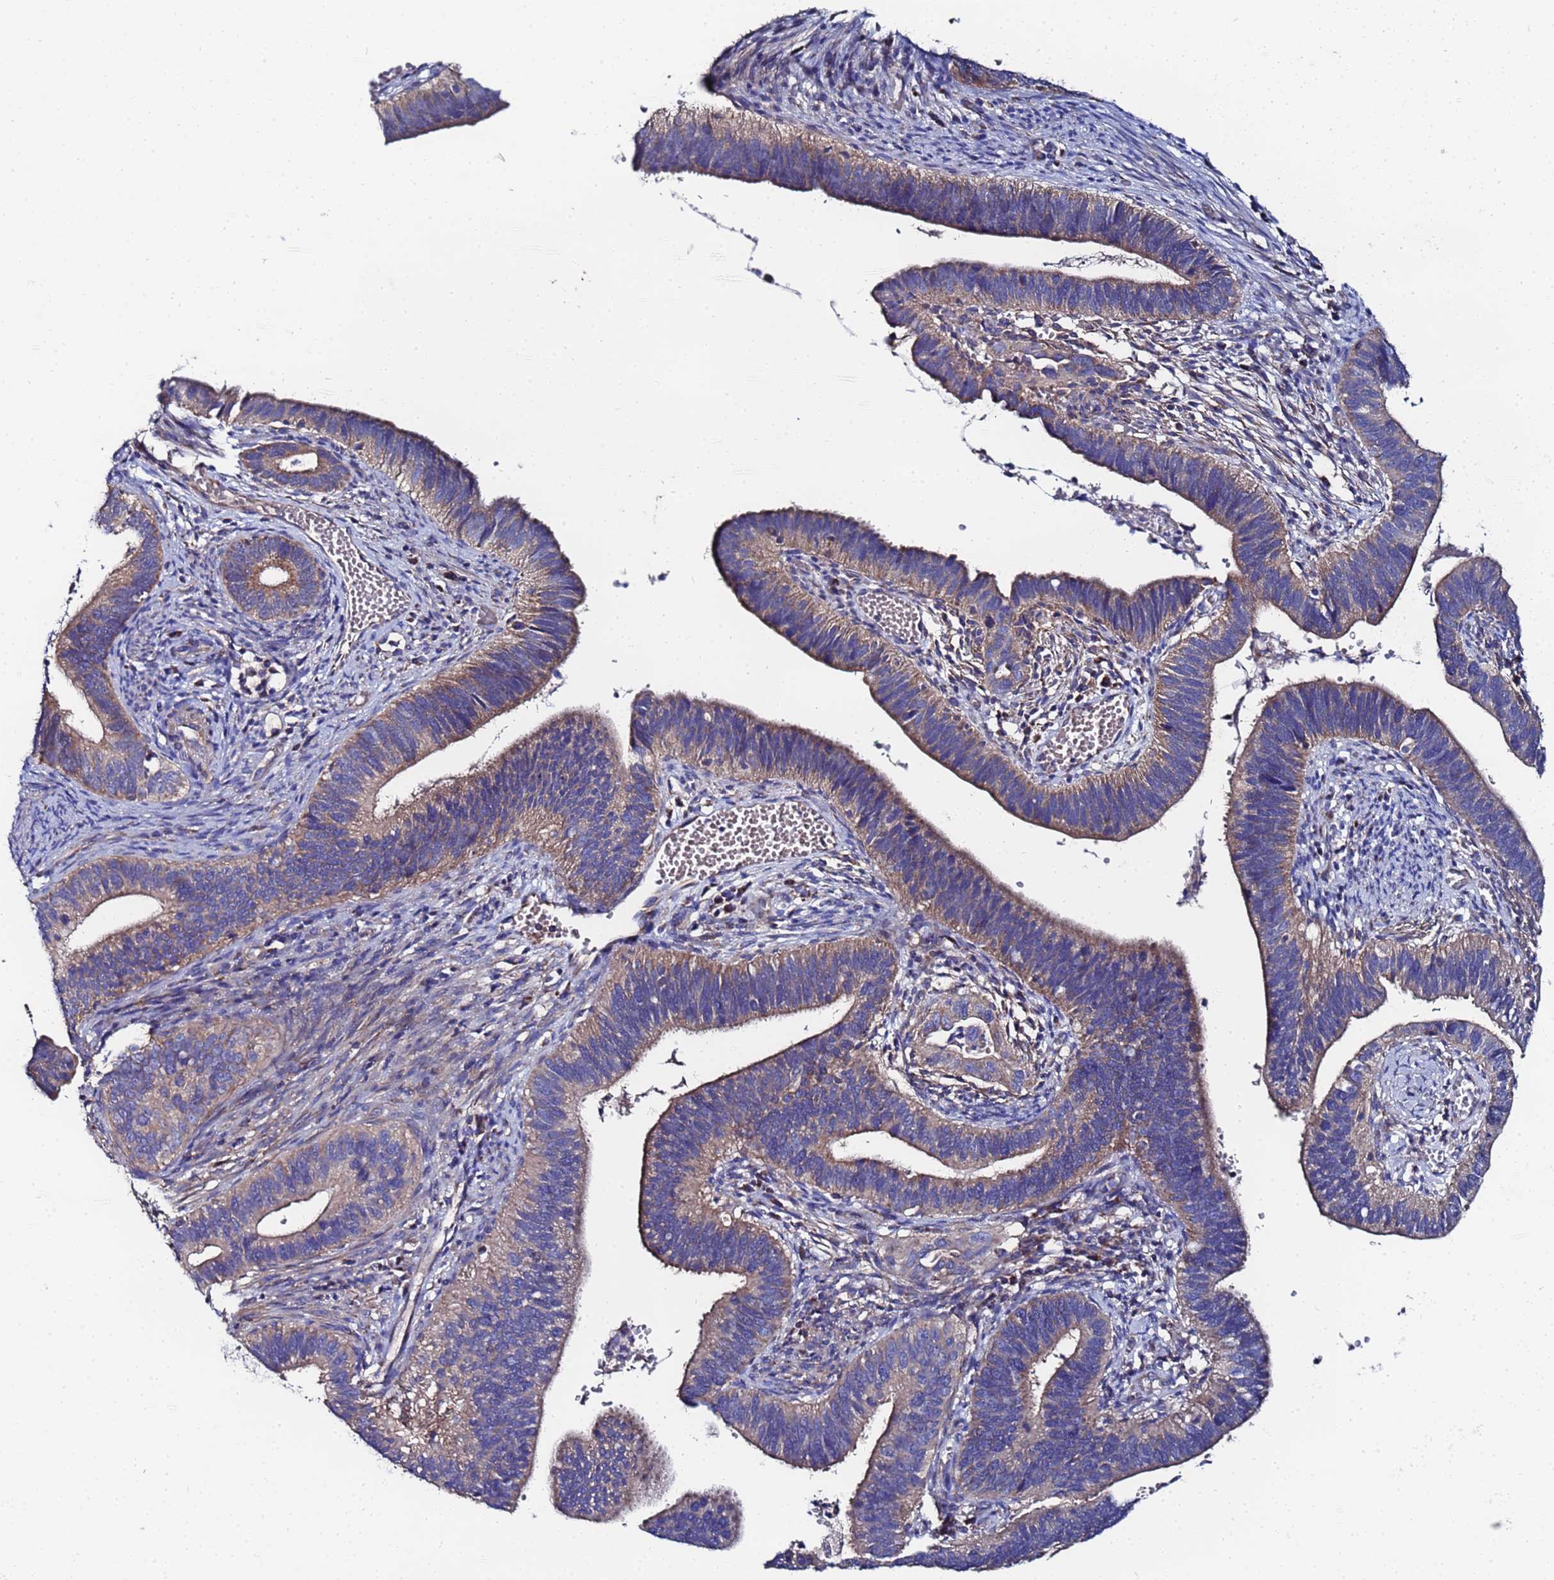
{"staining": {"intensity": "moderate", "quantity": "25%-75%", "location": "cytoplasmic/membranous"}, "tissue": "cervical cancer", "cell_type": "Tumor cells", "image_type": "cancer", "snomed": [{"axis": "morphology", "description": "Adenocarcinoma, NOS"}, {"axis": "topography", "description": "Cervix"}], "caption": "Immunohistochemistry (IHC) micrograph of neoplastic tissue: cervical cancer stained using immunohistochemistry (IHC) reveals medium levels of moderate protein expression localized specifically in the cytoplasmic/membranous of tumor cells, appearing as a cytoplasmic/membranous brown color.", "gene": "FAHD2A", "patient": {"sex": "female", "age": 42}}